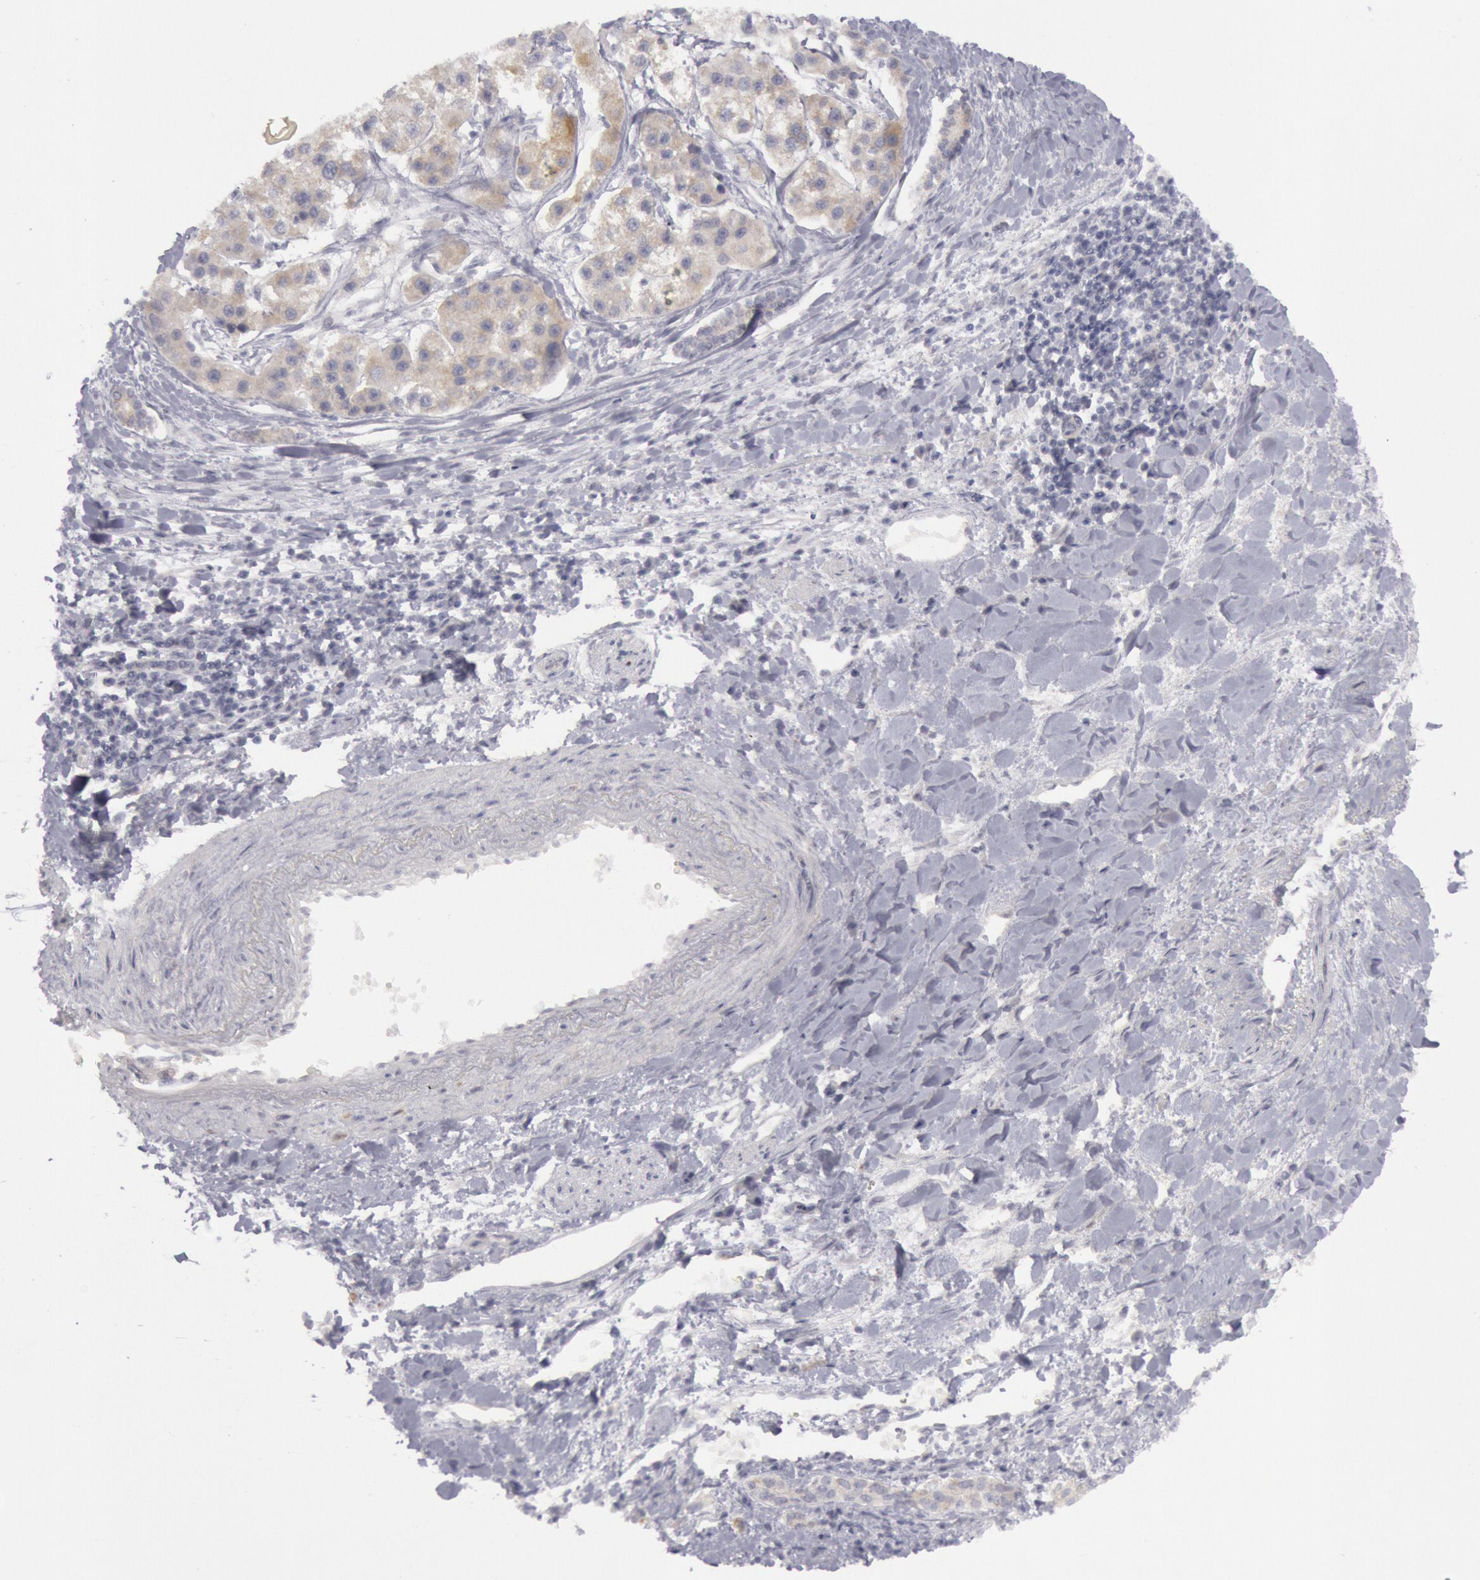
{"staining": {"intensity": "moderate", "quantity": ">75%", "location": "cytoplasmic/membranous"}, "tissue": "liver cancer", "cell_type": "Tumor cells", "image_type": "cancer", "snomed": [{"axis": "morphology", "description": "Carcinoma, Hepatocellular, NOS"}, {"axis": "topography", "description": "Liver"}], "caption": "Protein staining displays moderate cytoplasmic/membranous positivity in approximately >75% of tumor cells in liver cancer (hepatocellular carcinoma).", "gene": "JOSD1", "patient": {"sex": "female", "age": 85}}